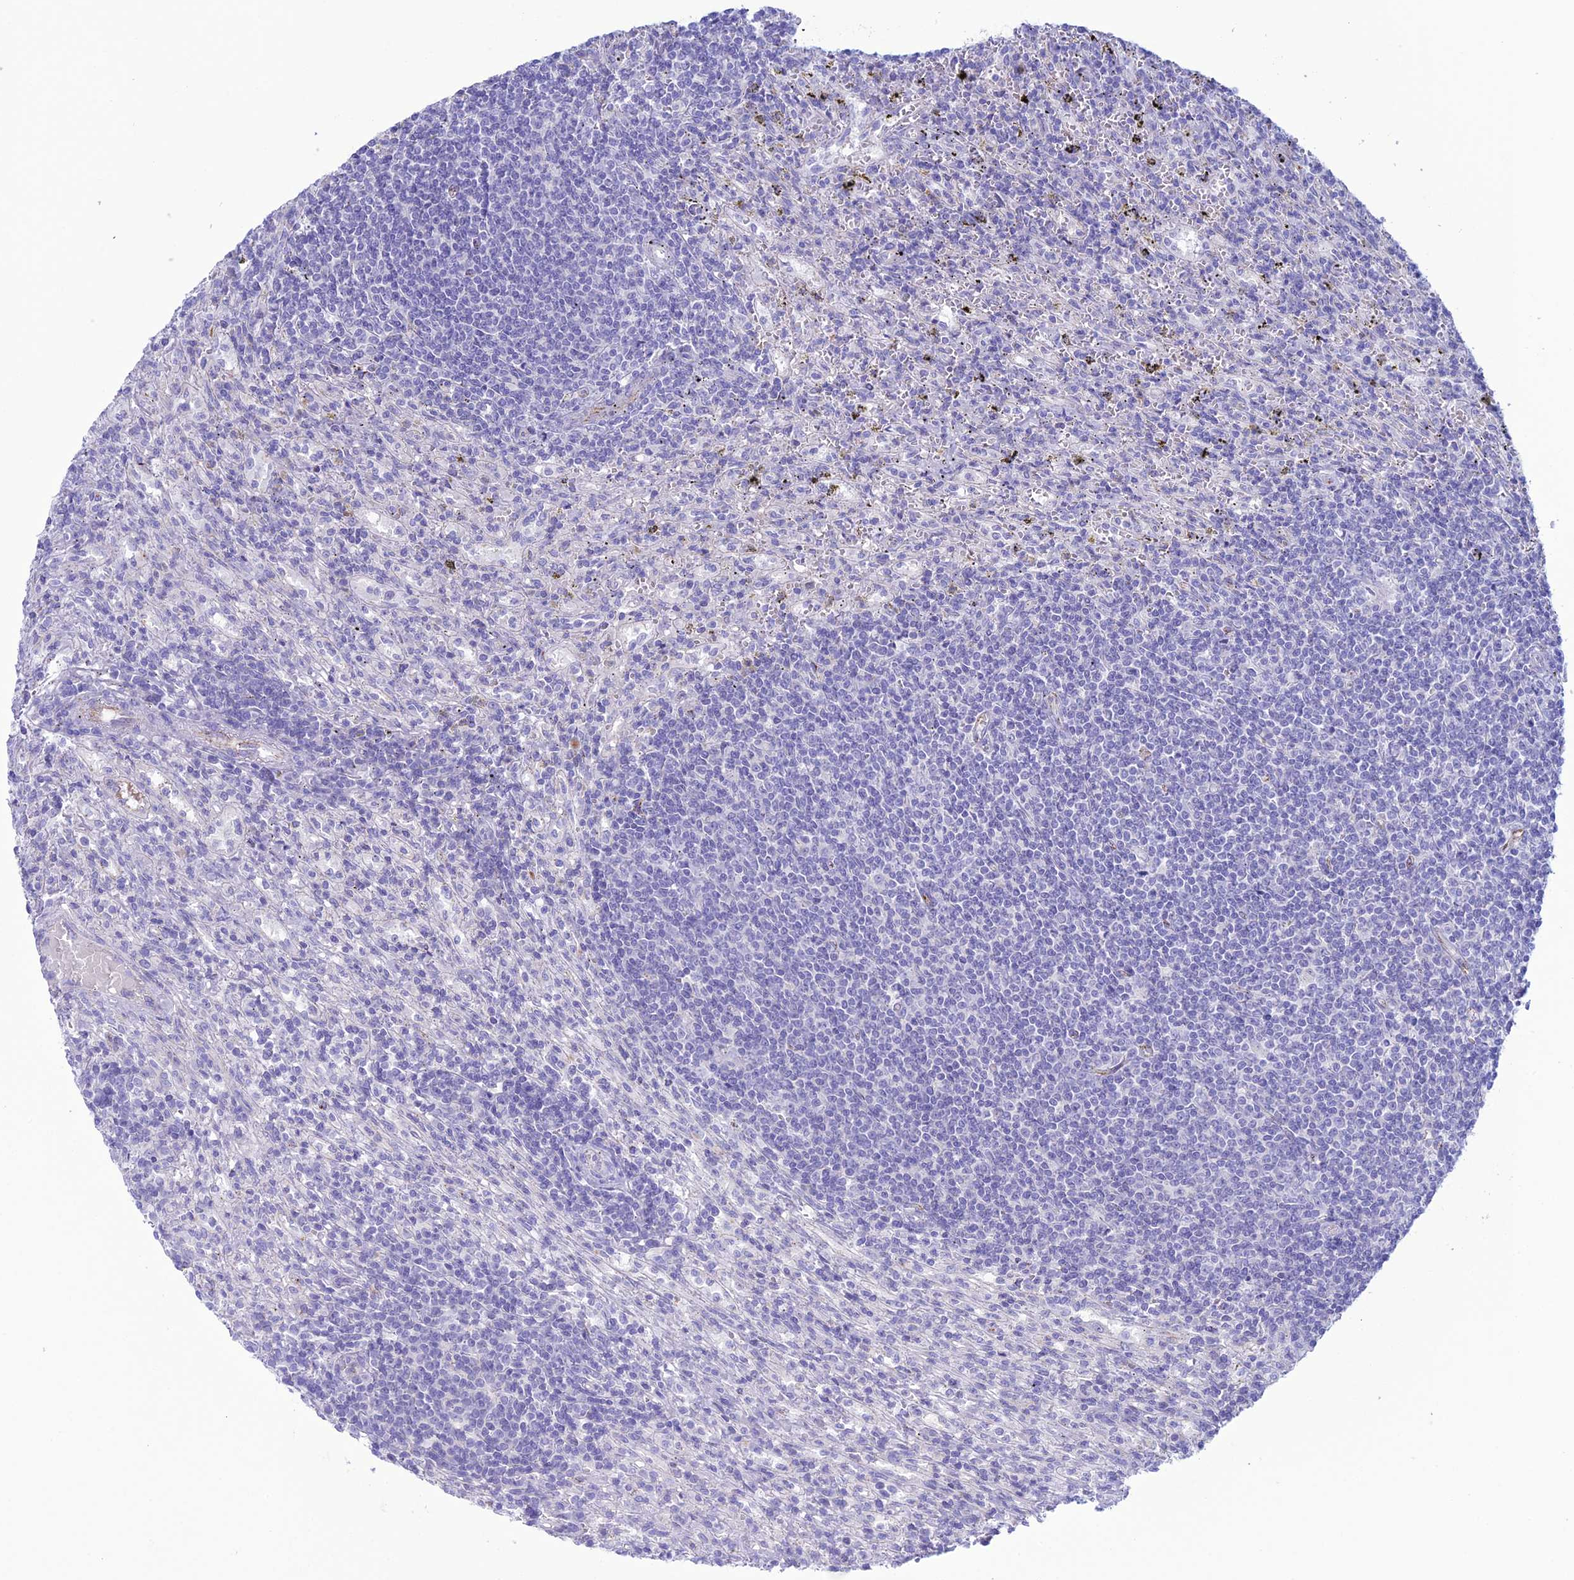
{"staining": {"intensity": "negative", "quantity": "none", "location": "none"}, "tissue": "lymphoma", "cell_type": "Tumor cells", "image_type": "cancer", "snomed": [{"axis": "morphology", "description": "Malignant lymphoma, non-Hodgkin's type, Low grade"}, {"axis": "topography", "description": "Spleen"}], "caption": "A micrograph of human low-grade malignant lymphoma, non-Hodgkin's type is negative for staining in tumor cells. (DAB (3,3'-diaminobenzidine) immunohistochemistry (IHC), high magnification).", "gene": "CDC42EP5", "patient": {"sex": "male", "age": 76}}